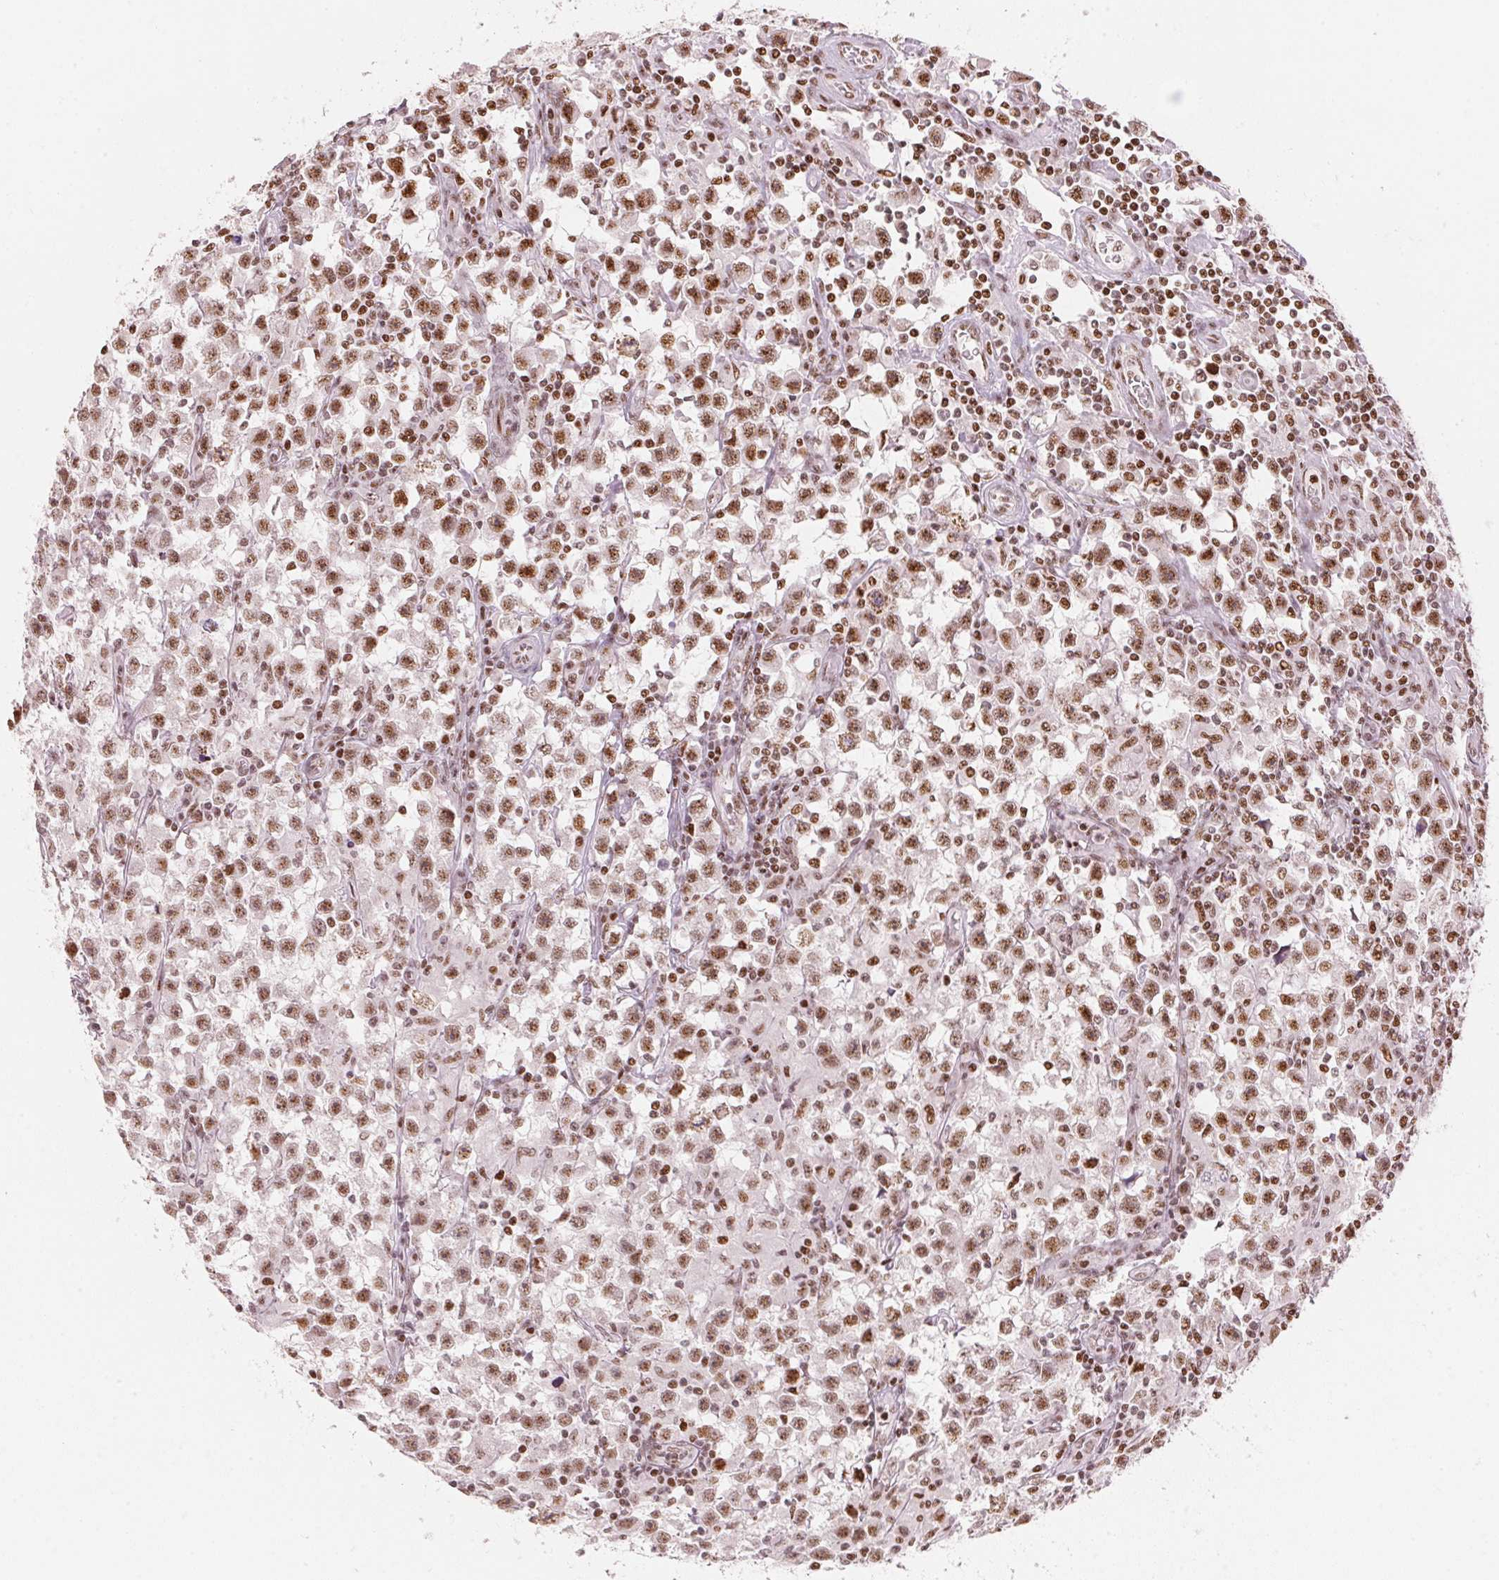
{"staining": {"intensity": "moderate", "quantity": ">75%", "location": "nuclear"}, "tissue": "testis cancer", "cell_type": "Tumor cells", "image_type": "cancer", "snomed": [{"axis": "morphology", "description": "Seminoma, NOS"}, {"axis": "topography", "description": "Testis"}], "caption": "Testis cancer tissue exhibits moderate nuclear staining in about >75% of tumor cells", "gene": "NXF1", "patient": {"sex": "male", "age": 33}}